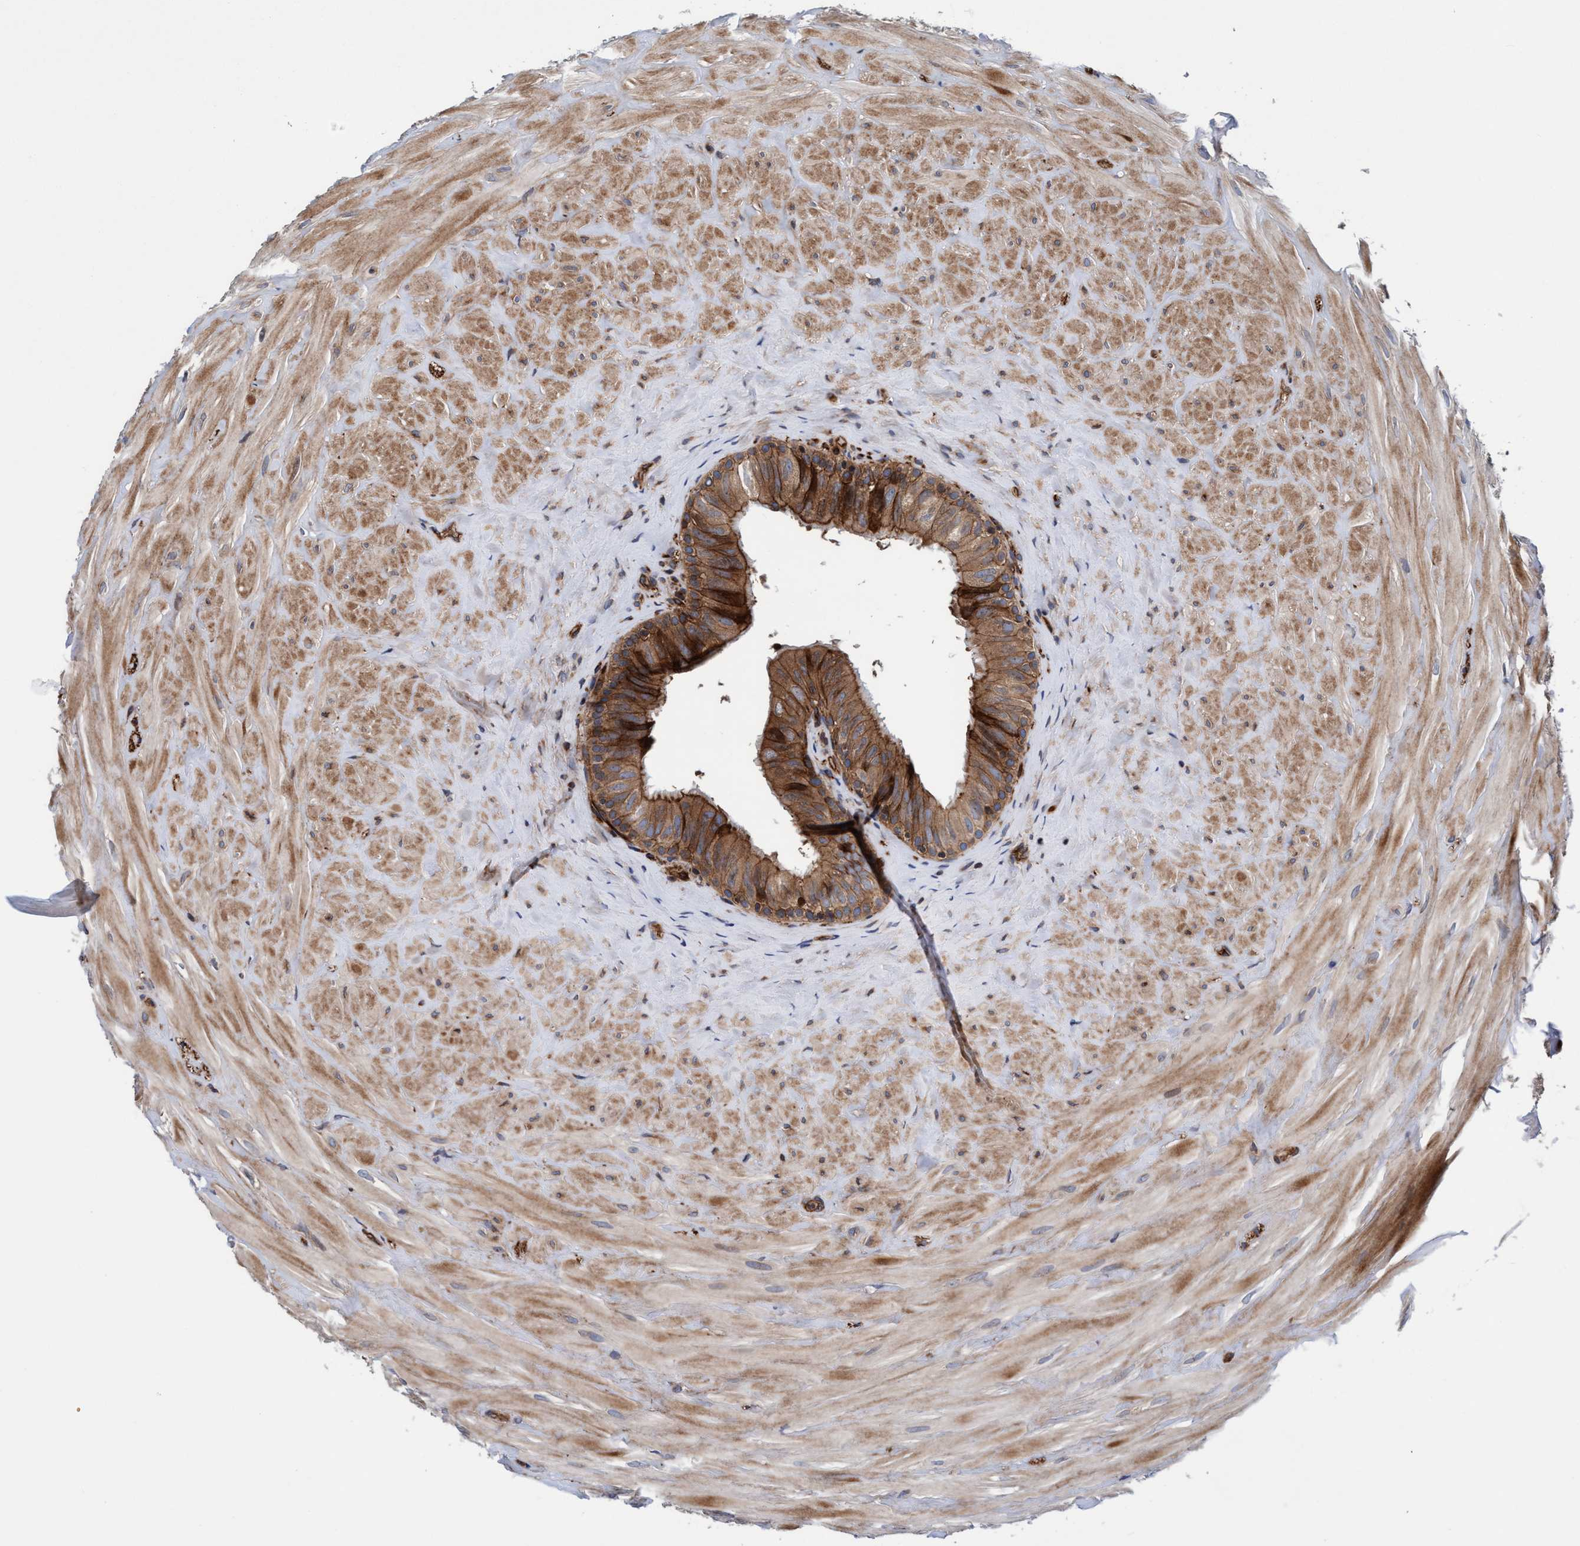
{"staining": {"intensity": "strong", "quantity": ">75%", "location": "cytoplasmic/membranous"}, "tissue": "epididymis", "cell_type": "Glandular cells", "image_type": "normal", "snomed": [{"axis": "morphology", "description": "Normal tissue, NOS"}, {"axis": "topography", "description": "Ureter, NOS"}], "caption": "Protein analysis of normal epididymis displays strong cytoplasmic/membranous positivity in approximately >75% of glandular cells.", "gene": "MCM3AP", "patient": {"sex": "male", "age": 61}}